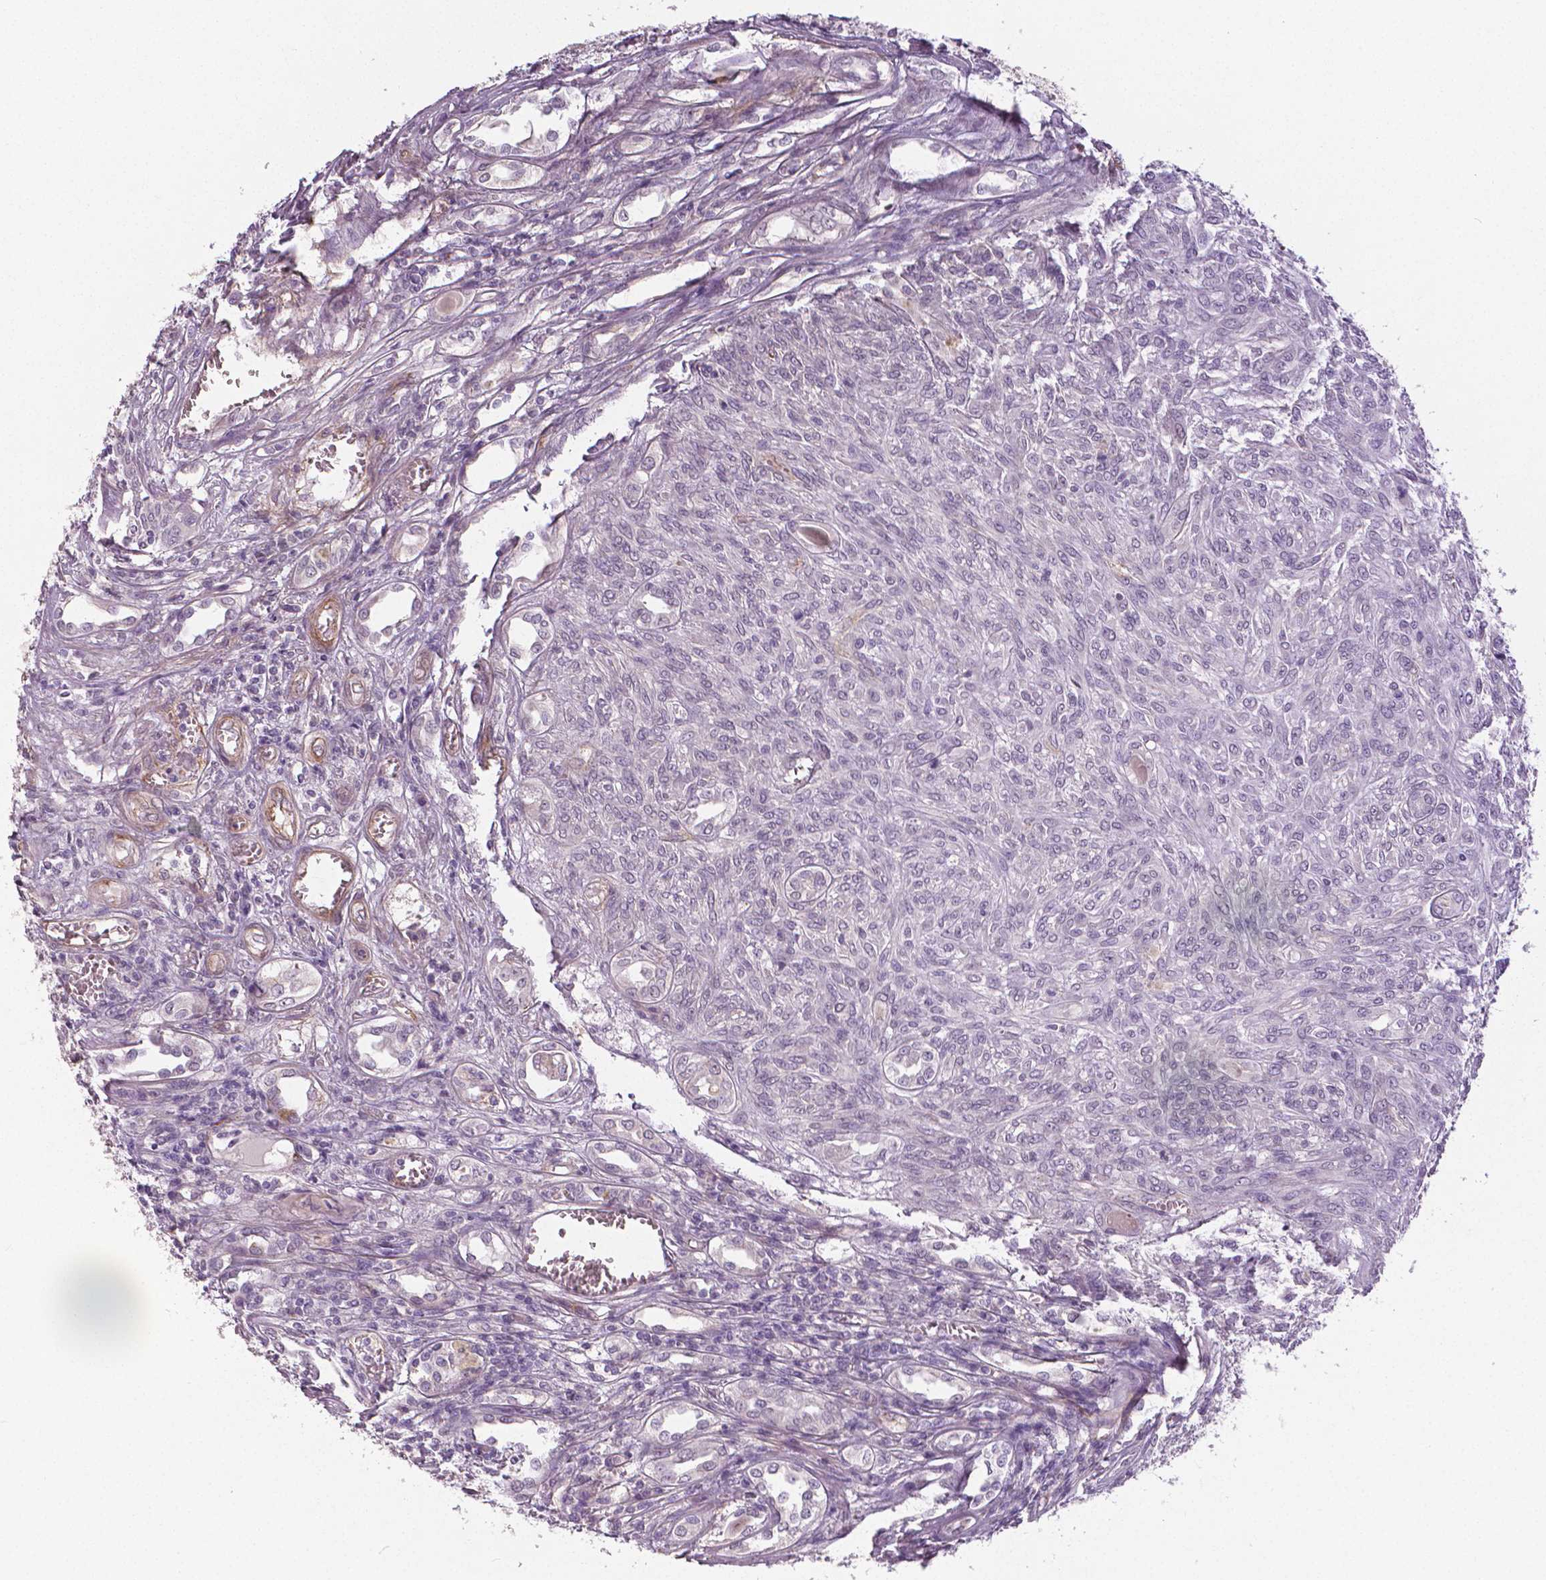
{"staining": {"intensity": "negative", "quantity": "none", "location": "none"}, "tissue": "renal cancer", "cell_type": "Tumor cells", "image_type": "cancer", "snomed": [{"axis": "morphology", "description": "Adenocarcinoma, NOS"}, {"axis": "topography", "description": "Kidney"}], "caption": "This is an IHC micrograph of renal adenocarcinoma. There is no staining in tumor cells.", "gene": "FLT1", "patient": {"sex": "male", "age": 58}}